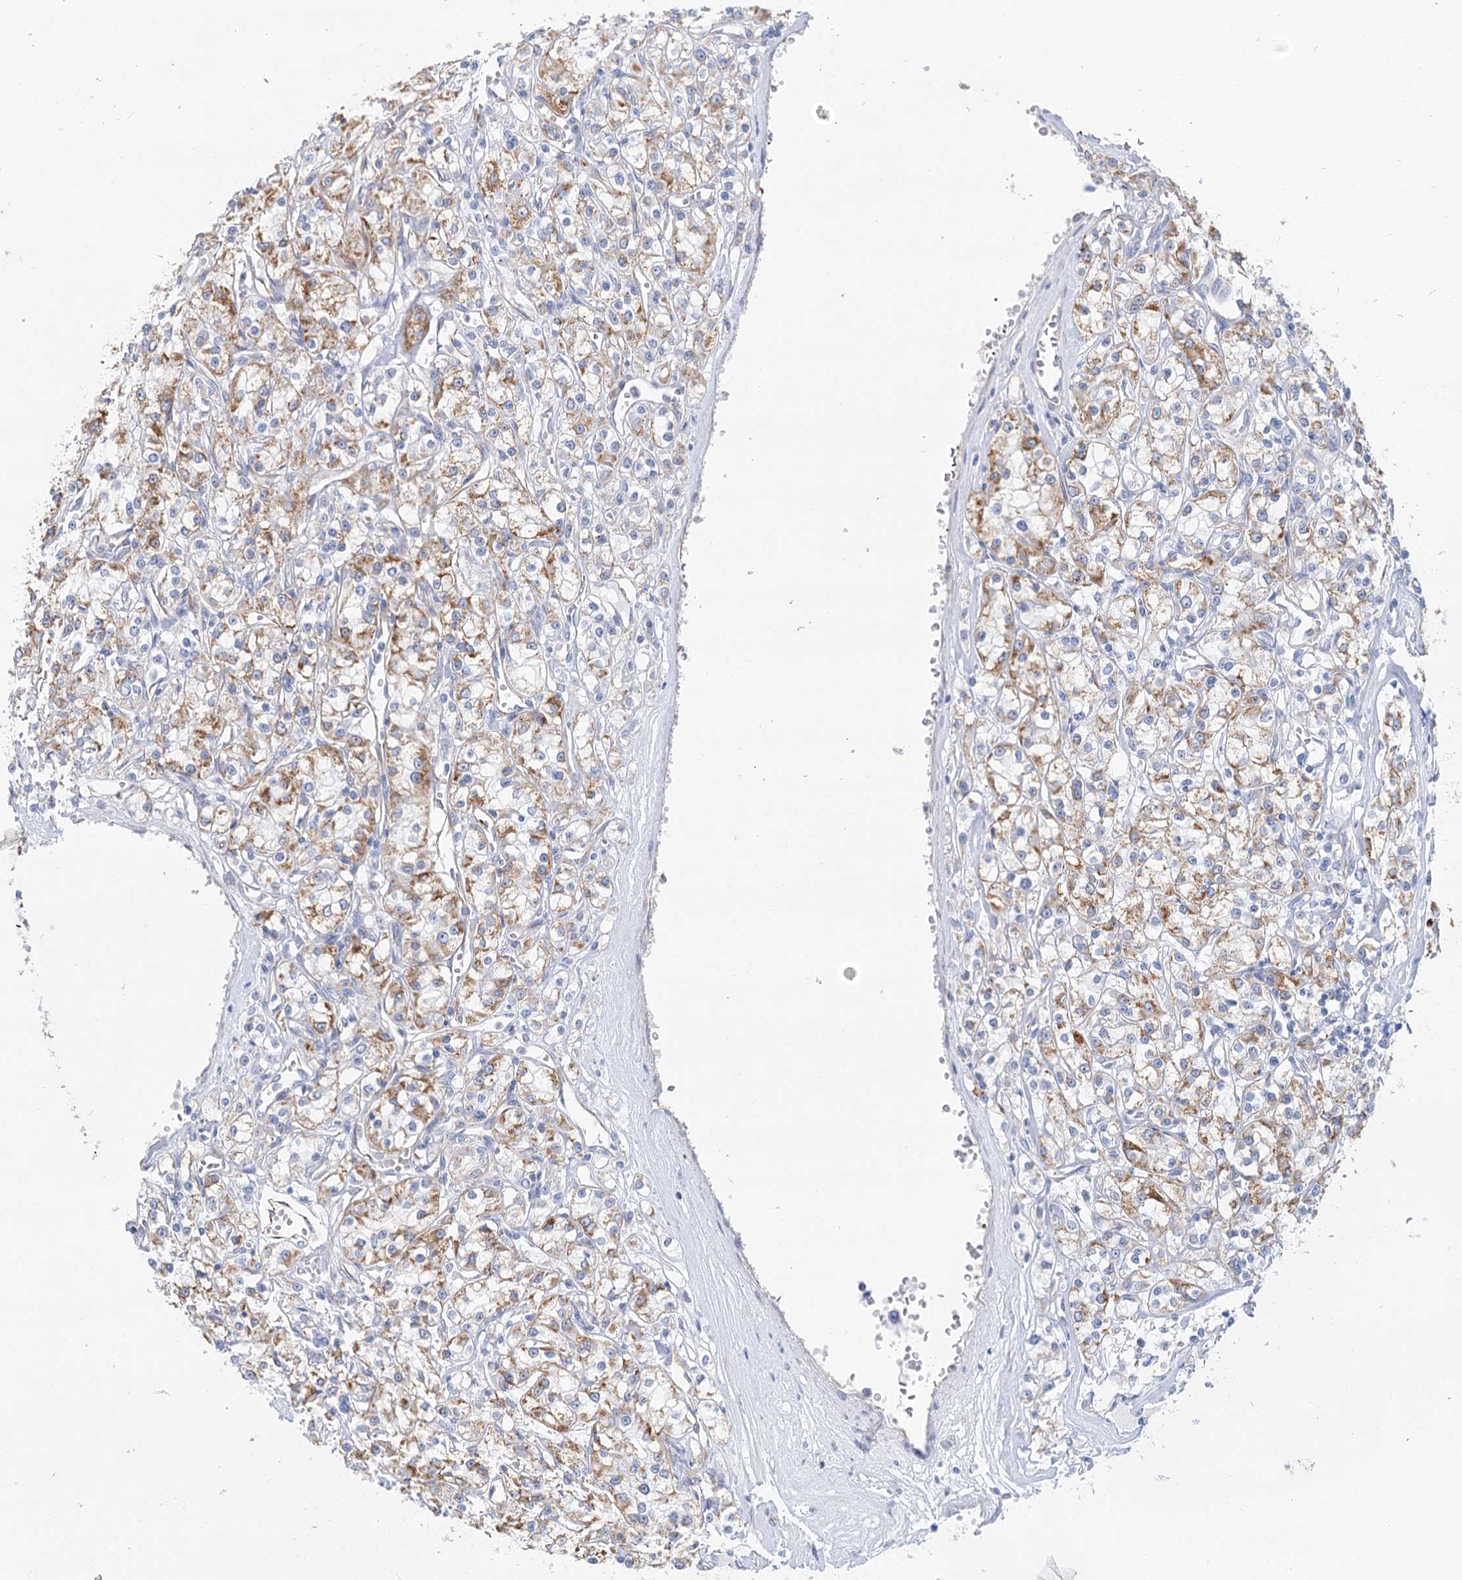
{"staining": {"intensity": "moderate", "quantity": ">75%", "location": "cytoplasmic/membranous"}, "tissue": "renal cancer", "cell_type": "Tumor cells", "image_type": "cancer", "snomed": [{"axis": "morphology", "description": "Adenocarcinoma, NOS"}, {"axis": "topography", "description": "Kidney"}], "caption": "Immunohistochemistry (IHC) (DAB (3,3'-diaminobenzidine)) staining of adenocarcinoma (renal) shows moderate cytoplasmic/membranous protein expression in about >75% of tumor cells. Immunohistochemistry stains the protein of interest in brown and the nuclei are stained blue.", "gene": "DHTKD1", "patient": {"sex": "female", "age": 59}}